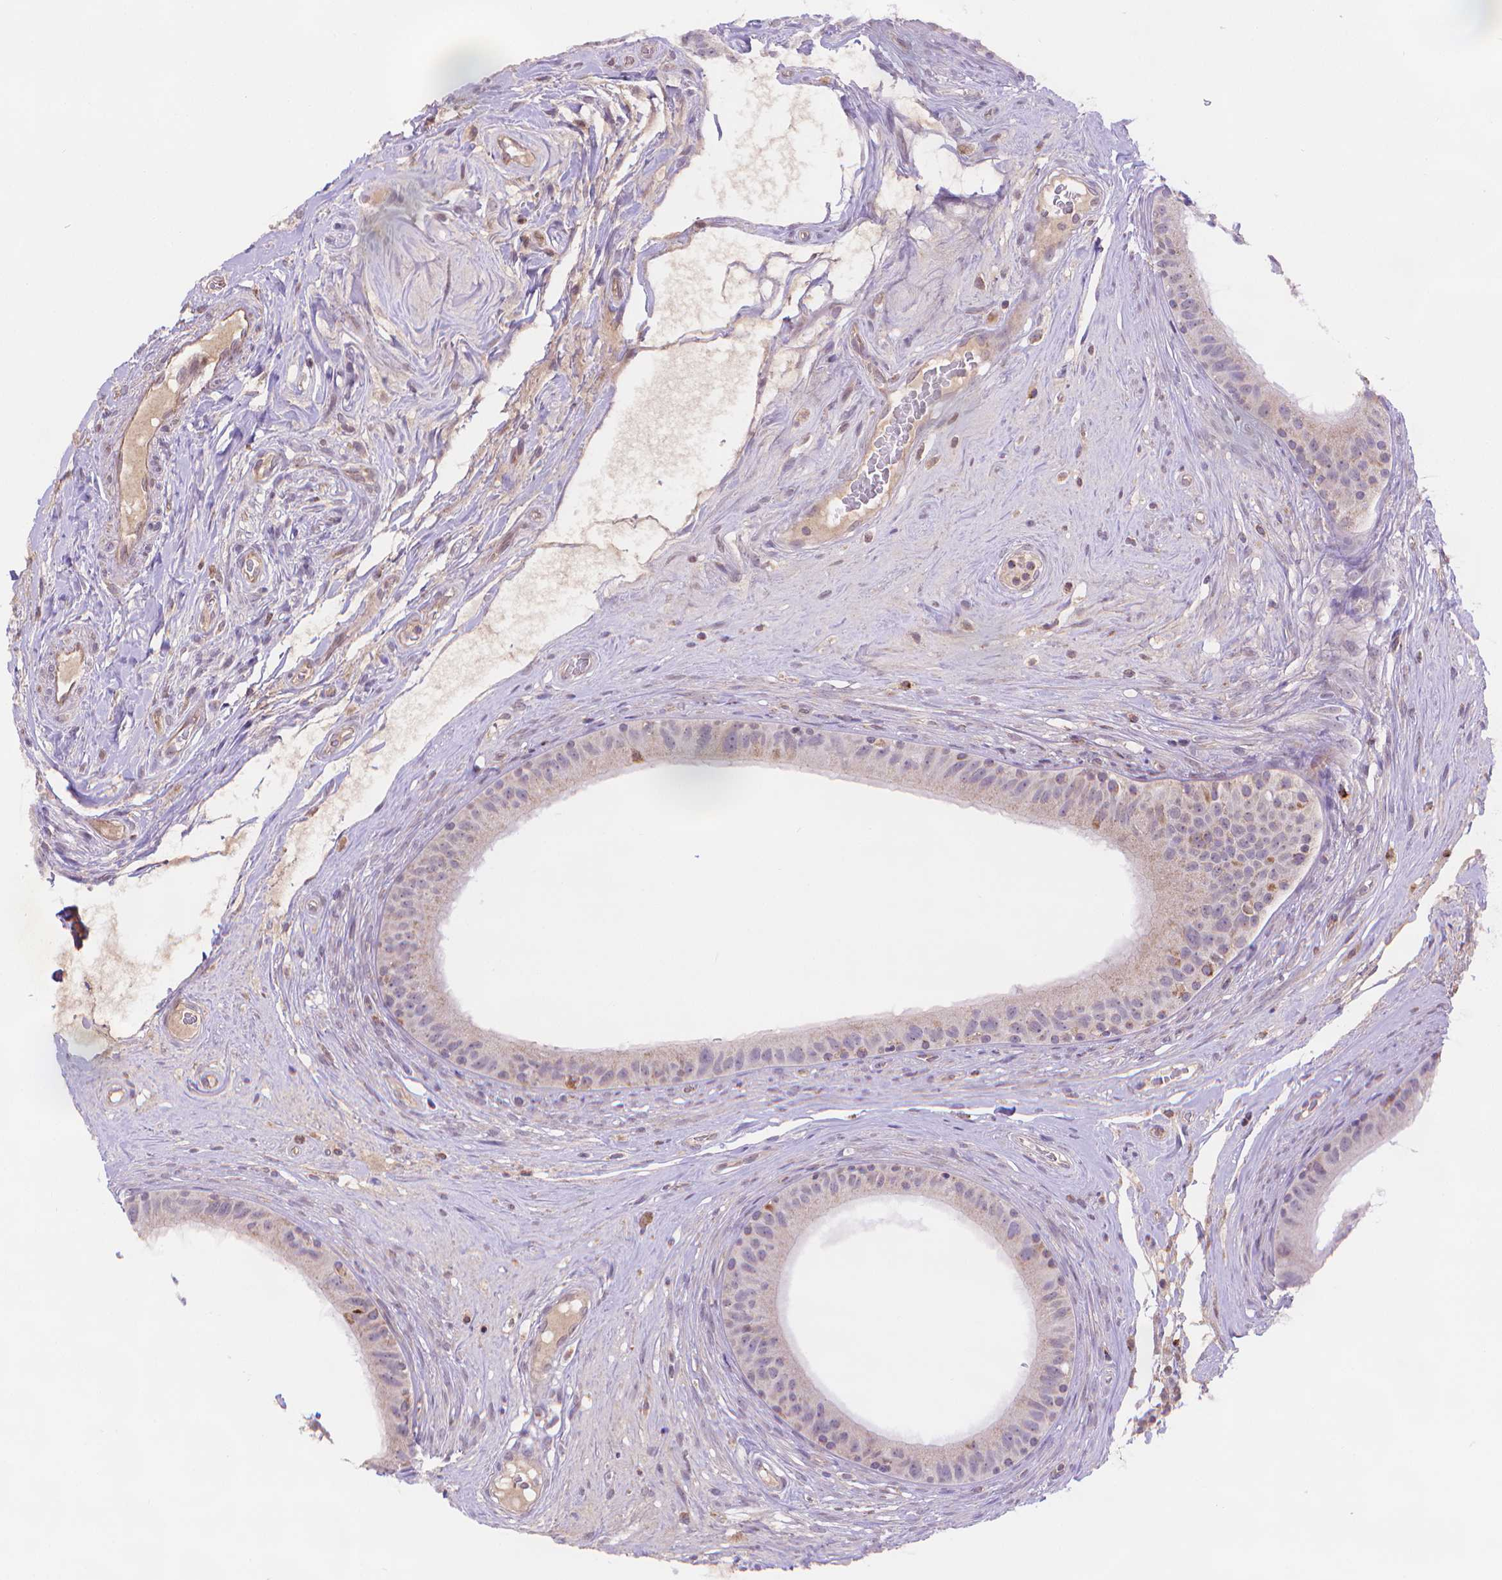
{"staining": {"intensity": "moderate", "quantity": "<25%", "location": "cytoplasmic/membranous"}, "tissue": "epididymis", "cell_type": "Glandular cells", "image_type": "normal", "snomed": [{"axis": "morphology", "description": "Normal tissue, NOS"}, {"axis": "topography", "description": "Epididymis"}], "caption": "Immunohistochemistry of normal epididymis demonstrates low levels of moderate cytoplasmic/membranous positivity in about <25% of glandular cells. (Brightfield microscopy of DAB IHC at high magnification).", "gene": "CYYR1", "patient": {"sex": "male", "age": 59}}